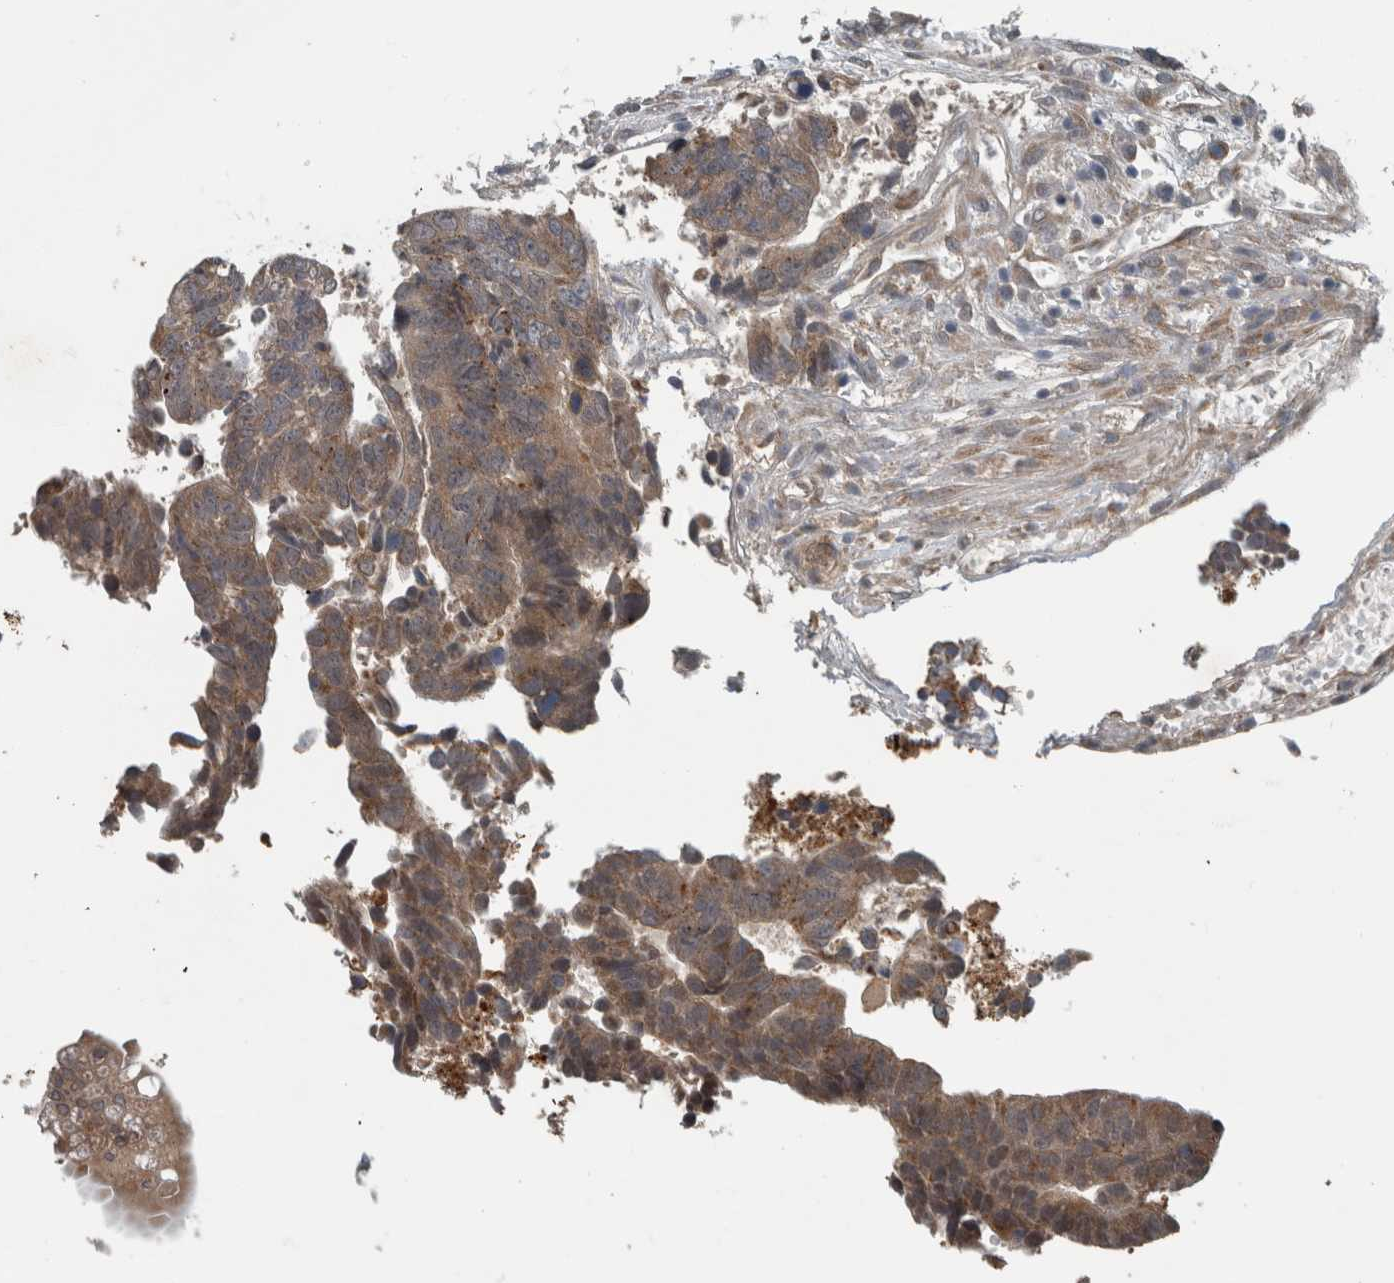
{"staining": {"intensity": "moderate", "quantity": ">75%", "location": "cytoplasmic/membranous"}, "tissue": "colorectal cancer", "cell_type": "Tumor cells", "image_type": "cancer", "snomed": [{"axis": "morphology", "description": "Adenocarcinoma, NOS"}, {"axis": "topography", "description": "Rectum"}], "caption": "The immunohistochemical stain labels moderate cytoplasmic/membranous staining in tumor cells of colorectal cancer tissue.", "gene": "GBA2", "patient": {"sex": "male", "age": 84}}